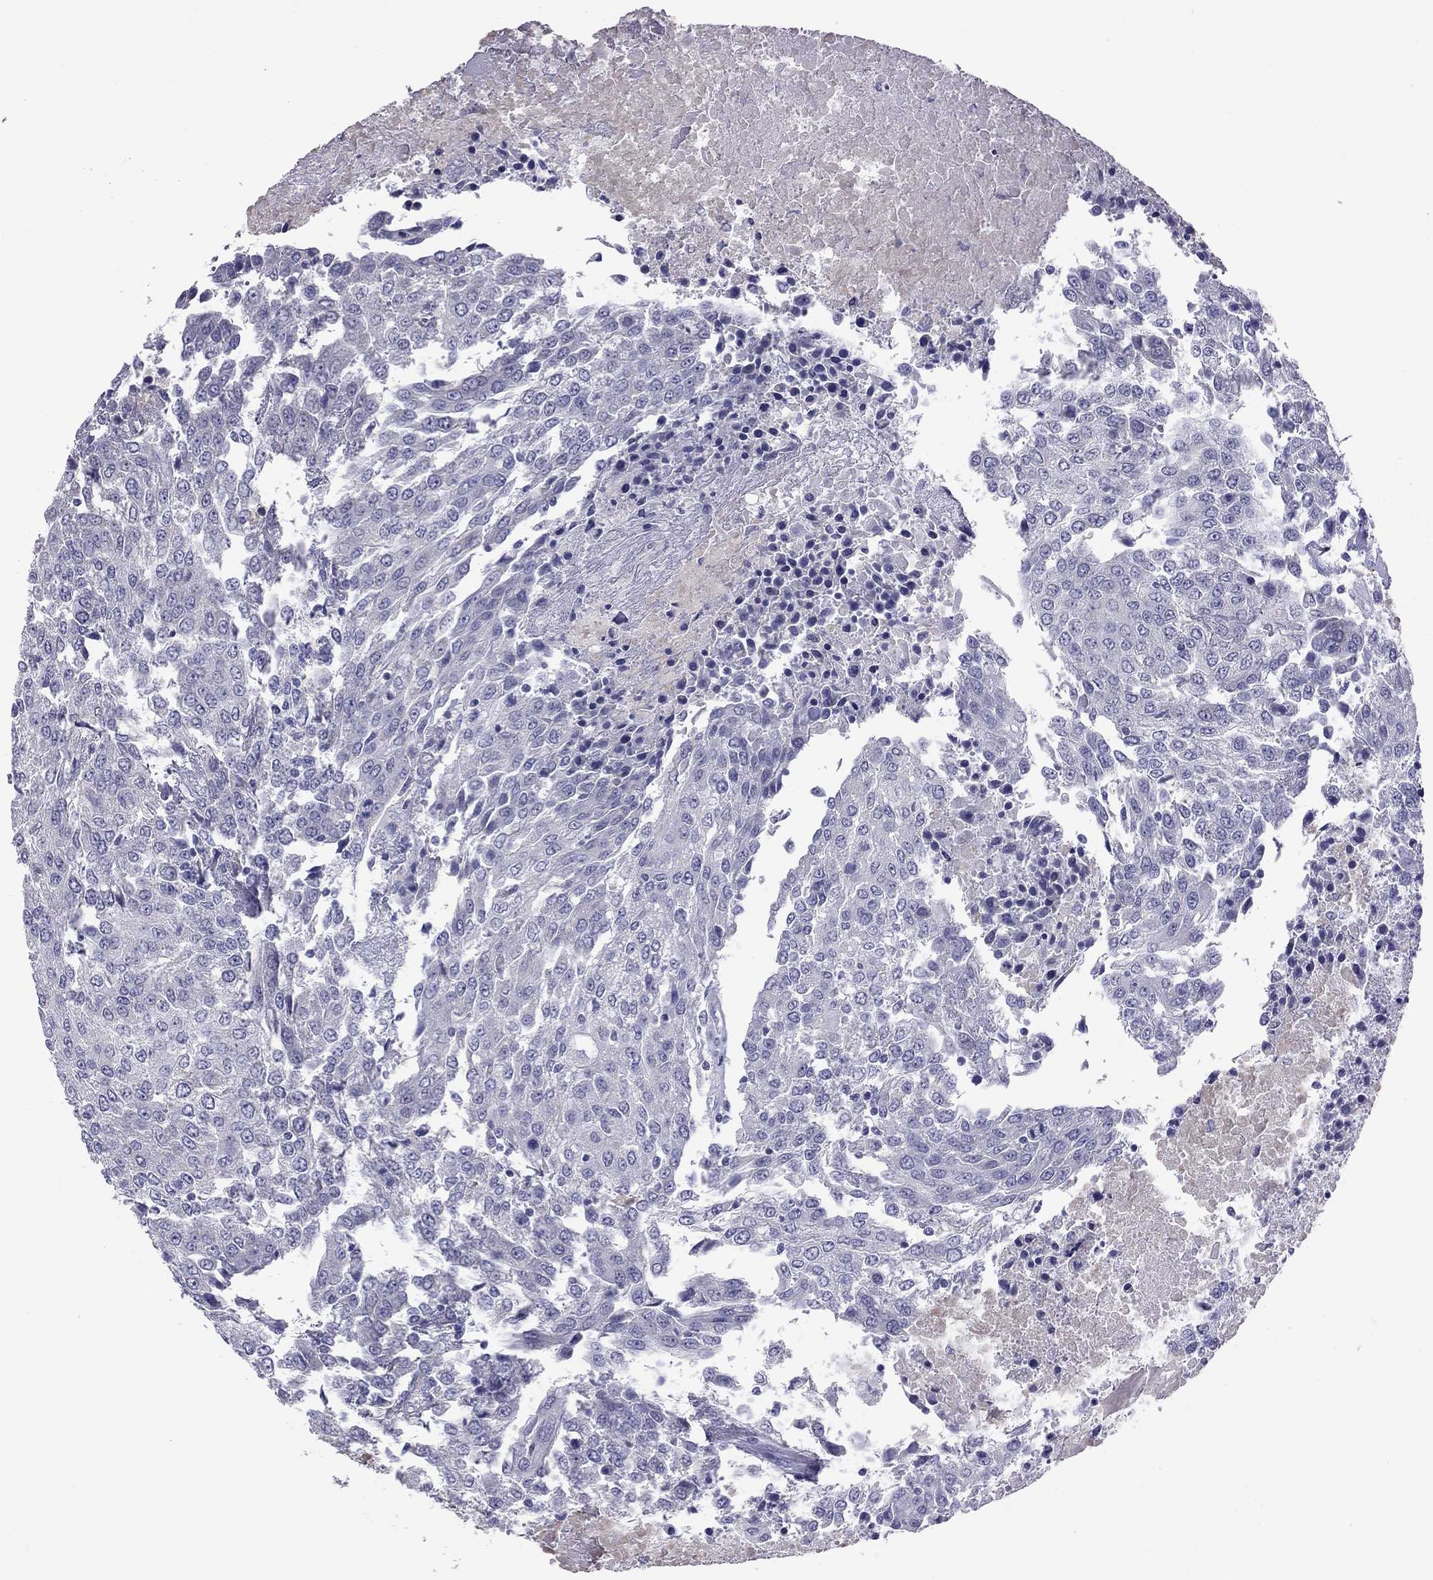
{"staining": {"intensity": "negative", "quantity": "none", "location": "none"}, "tissue": "urothelial cancer", "cell_type": "Tumor cells", "image_type": "cancer", "snomed": [{"axis": "morphology", "description": "Urothelial carcinoma, High grade"}, {"axis": "topography", "description": "Urinary bladder"}], "caption": "A high-resolution histopathology image shows immunohistochemistry (IHC) staining of urothelial cancer, which displays no significant expression in tumor cells.", "gene": "PPP1R3A", "patient": {"sex": "female", "age": 85}}